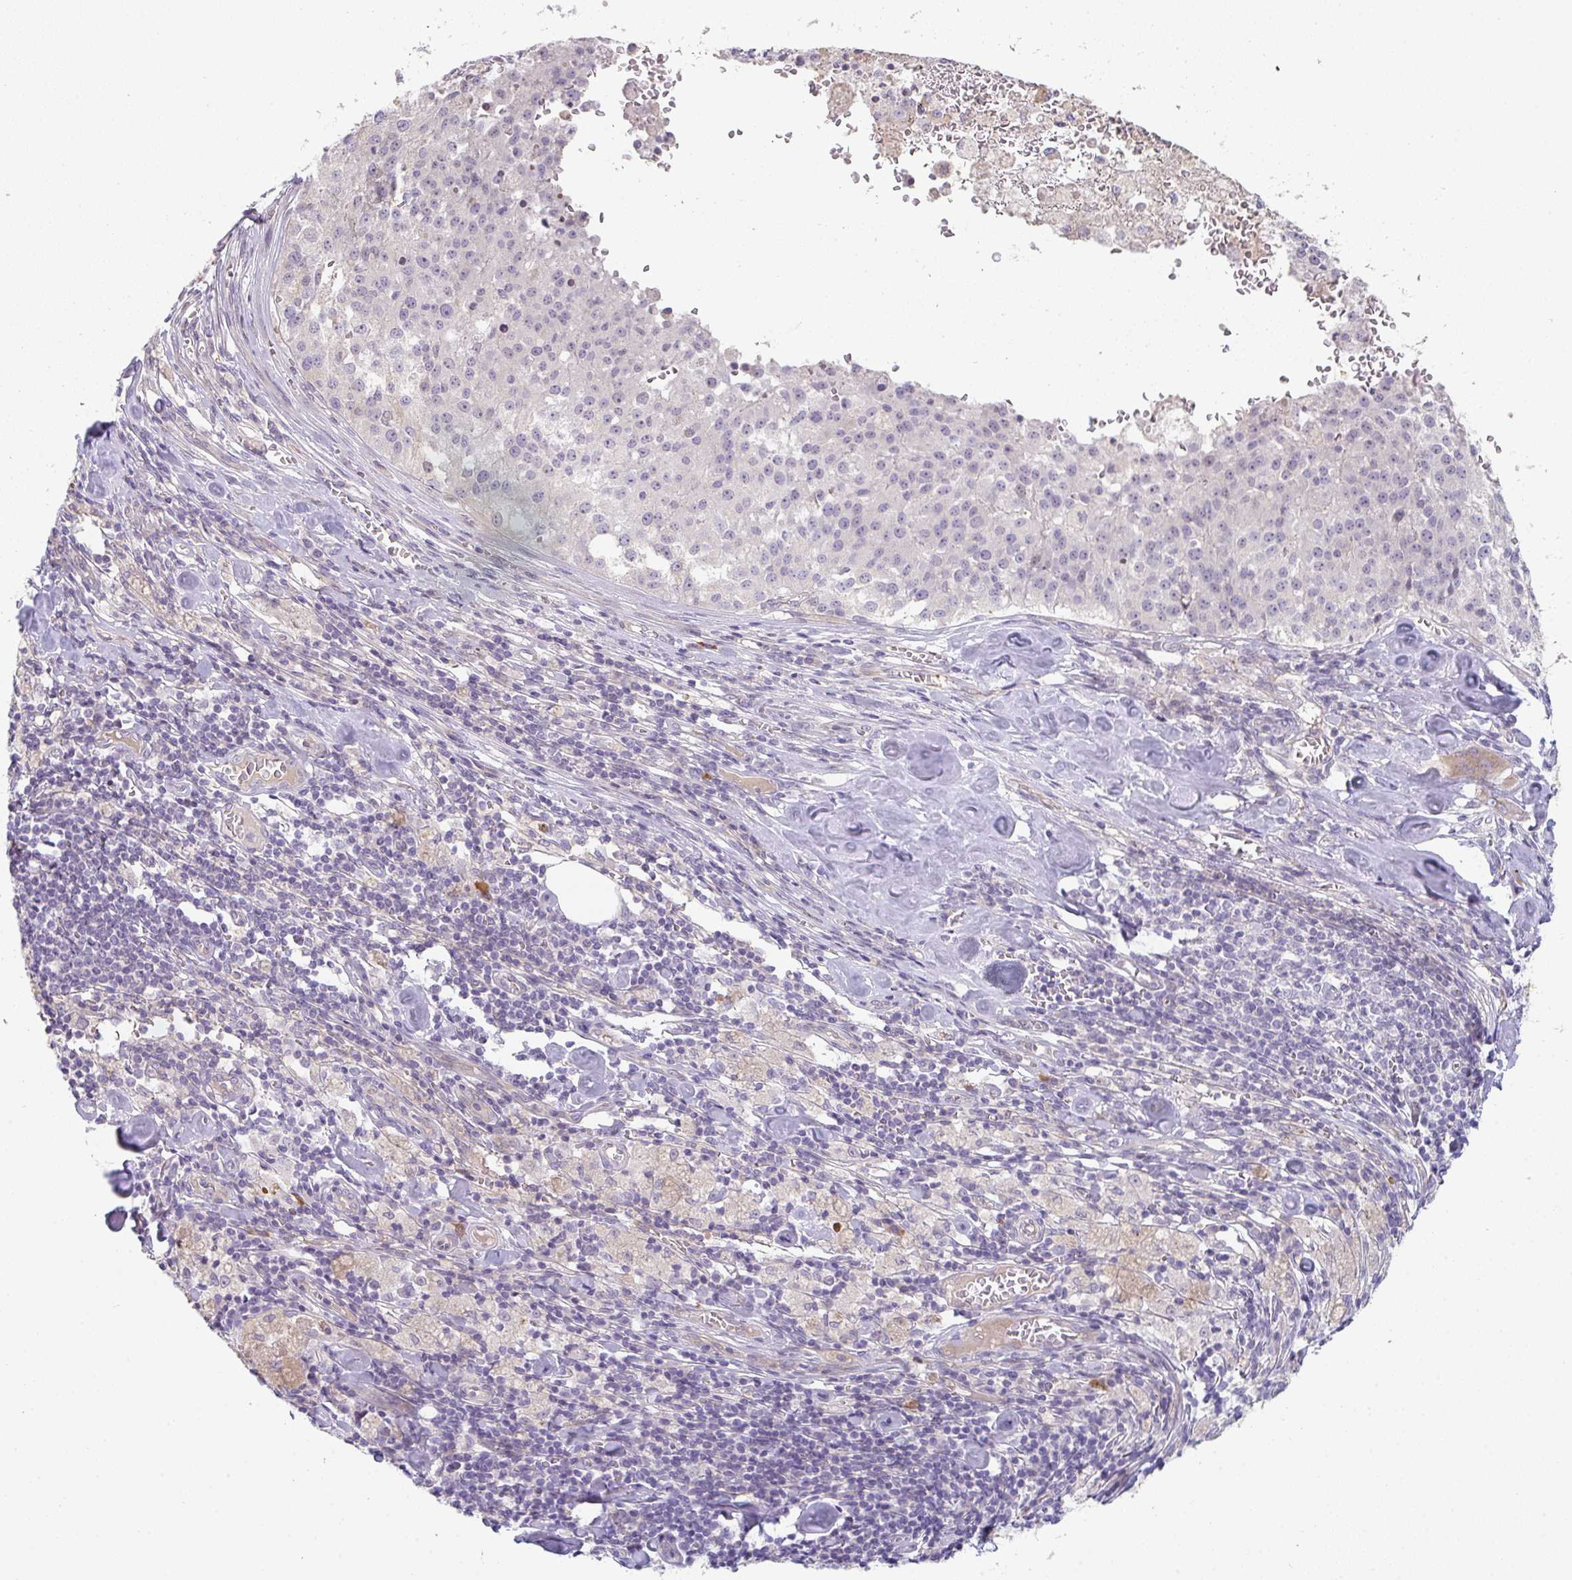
{"staining": {"intensity": "negative", "quantity": "none", "location": "none"}, "tissue": "melanoma", "cell_type": "Tumor cells", "image_type": "cancer", "snomed": [{"axis": "morphology", "description": "Malignant melanoma, Metastatic site"}, {"axis": "topography", "description": "Lymph node"}], "caption": "High power microscopy photomicrograph of an immunohistochemistry (IHC) photomicrograph of melanoma, revealing no significant expression in tumor cells.", "gene": "TNFRSF10A", "patient": {"sex": "female", "age": 64}}